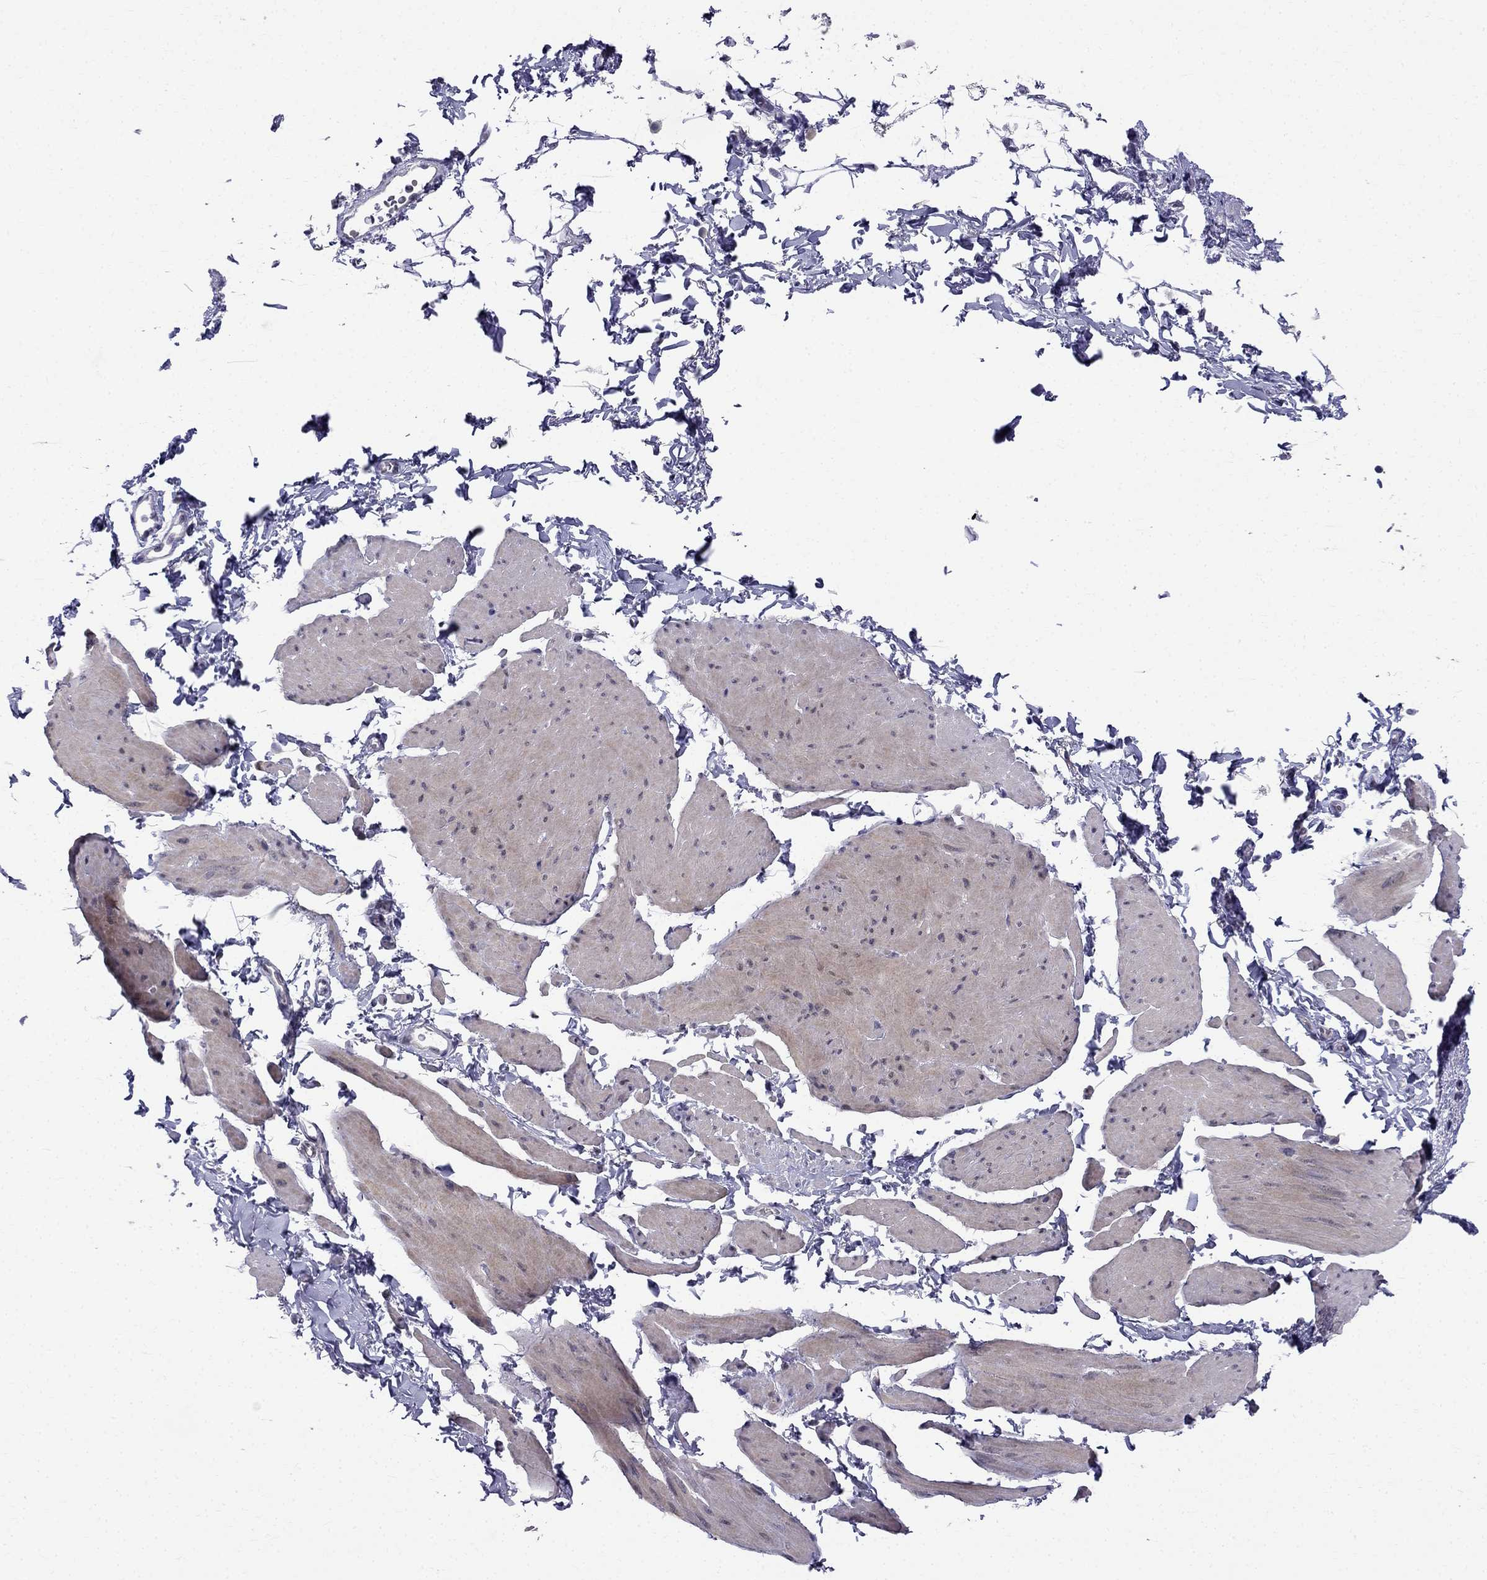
{"staining": {"intensity": "weak", "quantity": "25%-75%", "location": "cytoplasmic/membranous"}, "tissue": "smooth muscle", "cell_type": "Smooth muscle cells", "image_type": "normal", "snomed": [{"axis": "morphology", "description": "Normal tissue, NOS"}, {"axis": "topography", "description": "Adipose tissue"}, {"axis": "topography", "description": "Smooth muscle"}, {"axis": "topography", "description": "Peripheral nerve tissue"}], "caption": "DAB immunohistochemical staining of benign human smooth muscle shows weak cytoplasmic/membranous protein positivity in about 25%-75% of smooth muscle cells.", "gene": "BAG5", "patient": {"sex": "male", "age": 83}}